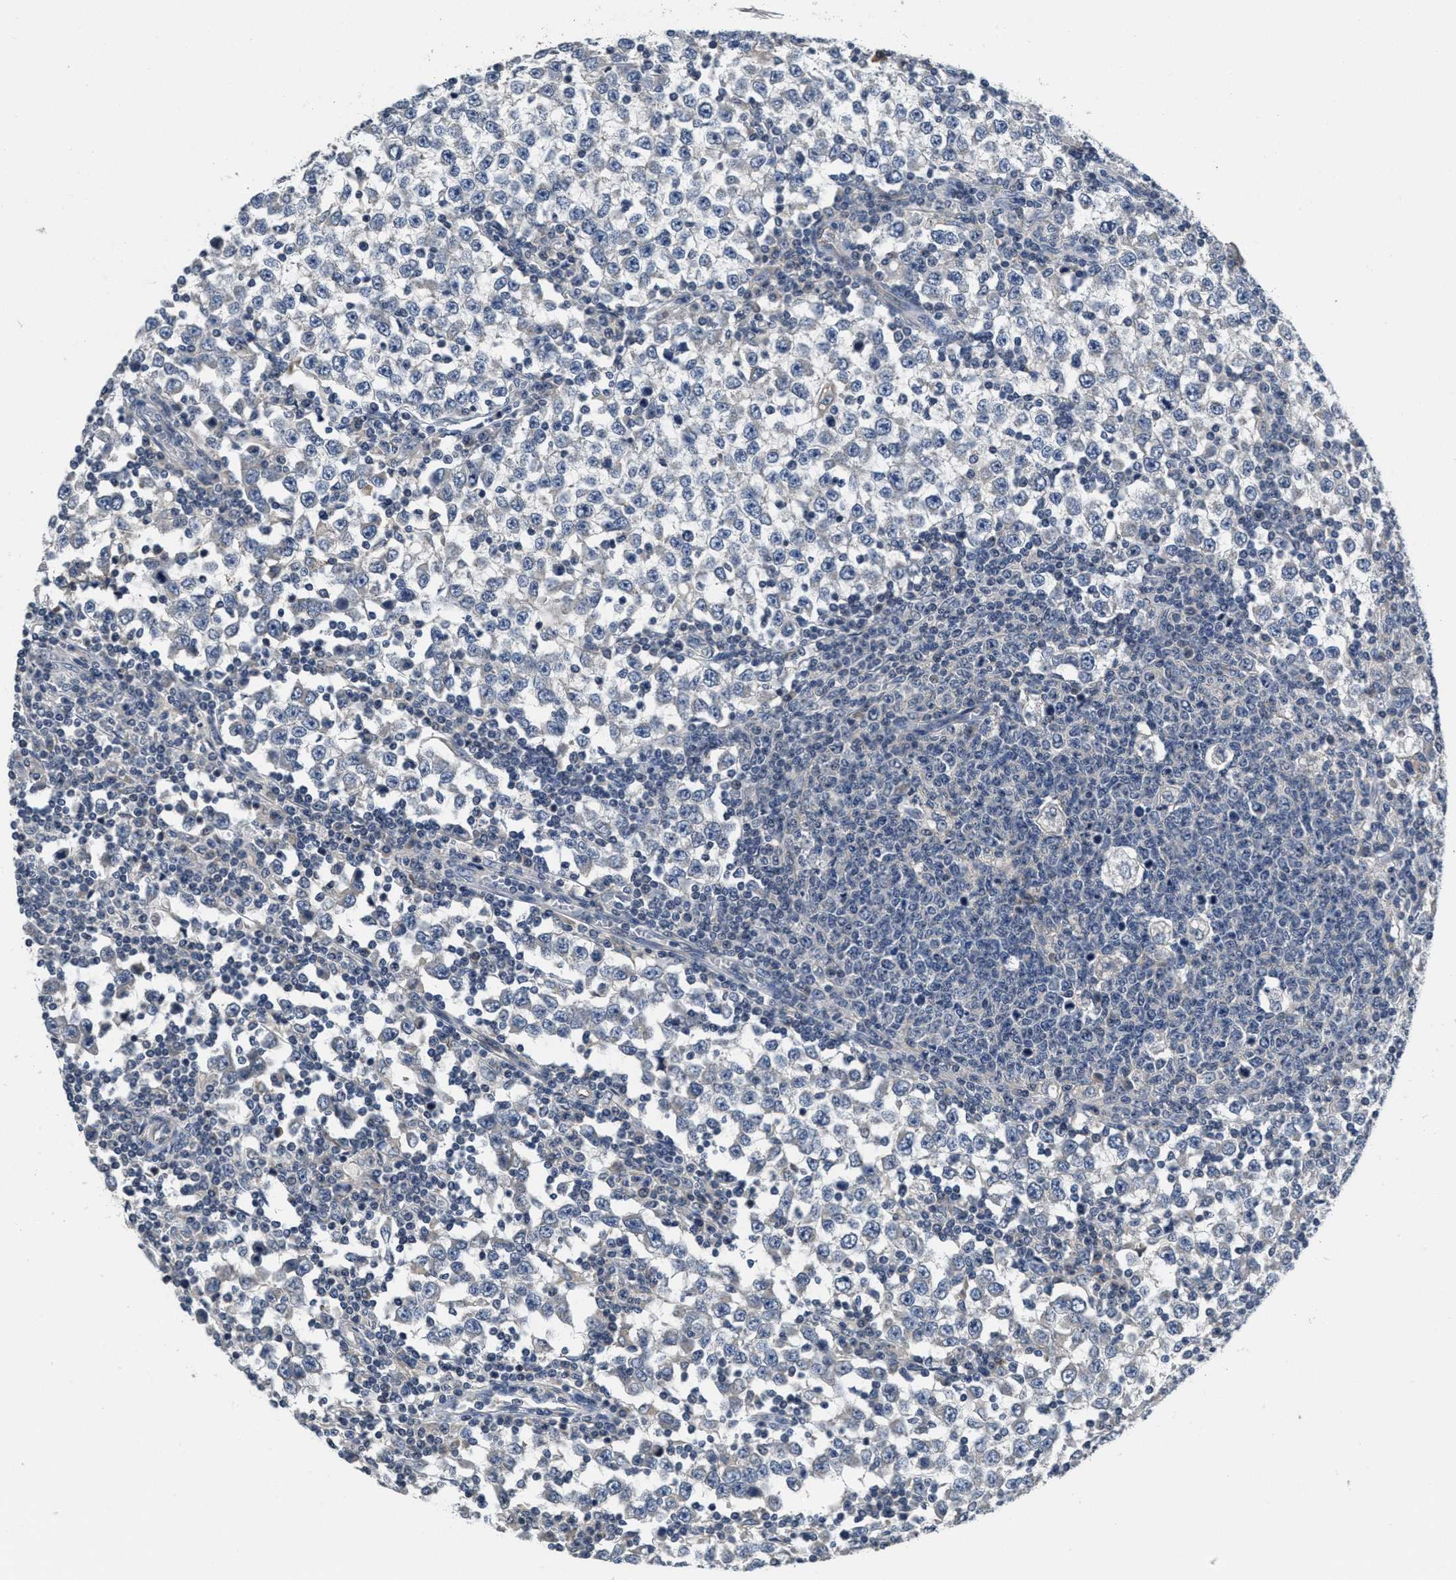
{"staining": {"intensity": "negative", "quantity": "none", "location": "none"}, "tissue": "testis cancer", "cell_type": "Tumor cells", "image_type": "cancer", "snomed": [{"axis": "morphology", "description": "Seminoma, NOS"}, {"axis": "topography", "description": "Testis"}], "caption": "Immunohistochemistry of human testis cancer exhibits no staining in tumor cells. (DAB (3,3'-diaminobenzidine) immunohistochemistry (IHC) visualized using brightfield microscopy, high magnification).", "gene": "ANGPT1", "patient": {"sex": "male", "age": 65}}